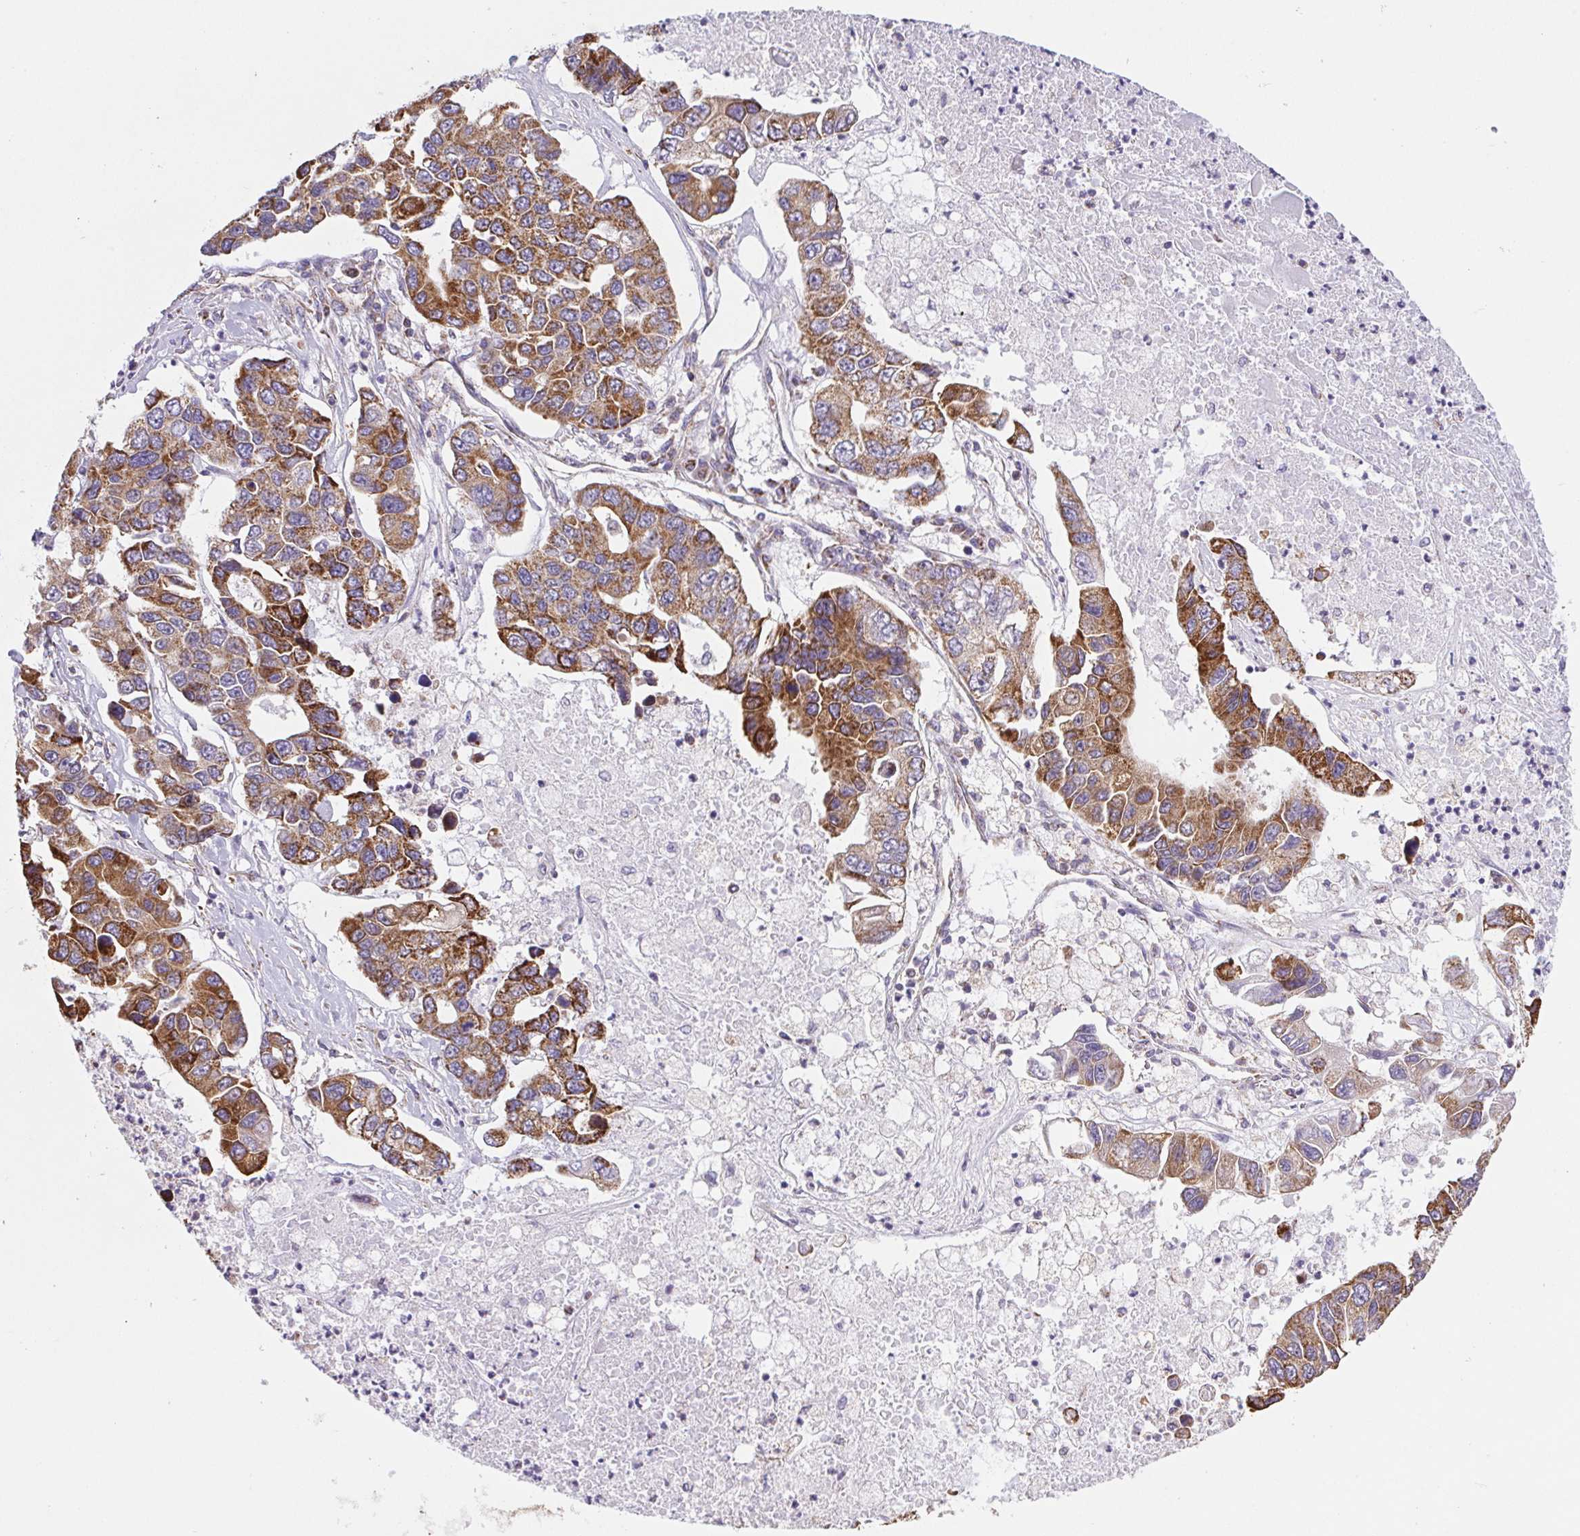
{"staining": {"intensity": "strong", "quantity": ">75%", "location": "cytoplasmic/membranous"}, "tissue": "lung cancer", "cell_type": "Tumor cells", "image_type": "cancer", "snomed": [{"axis": "morphology", "description": "Adenocarcinoma, NOS"}, {"axis": "topography", "description": "Bronchus"}, {"axis": "topography", "description": "Lung"}], "caption": "Lung cancer tissue exhibits strong cytoplasmic/membranous expression in approximately >75% of tumor cells, visualized by immunohistochemistry. (Stains: DAB (3,3'-diaminobenzidine) in brown, nuclei in blue, Microscopy: brightfield microscopy at high magnification).", "gene": "NIPSNAP2", "patient": {"sex": "female", "age": 51}}